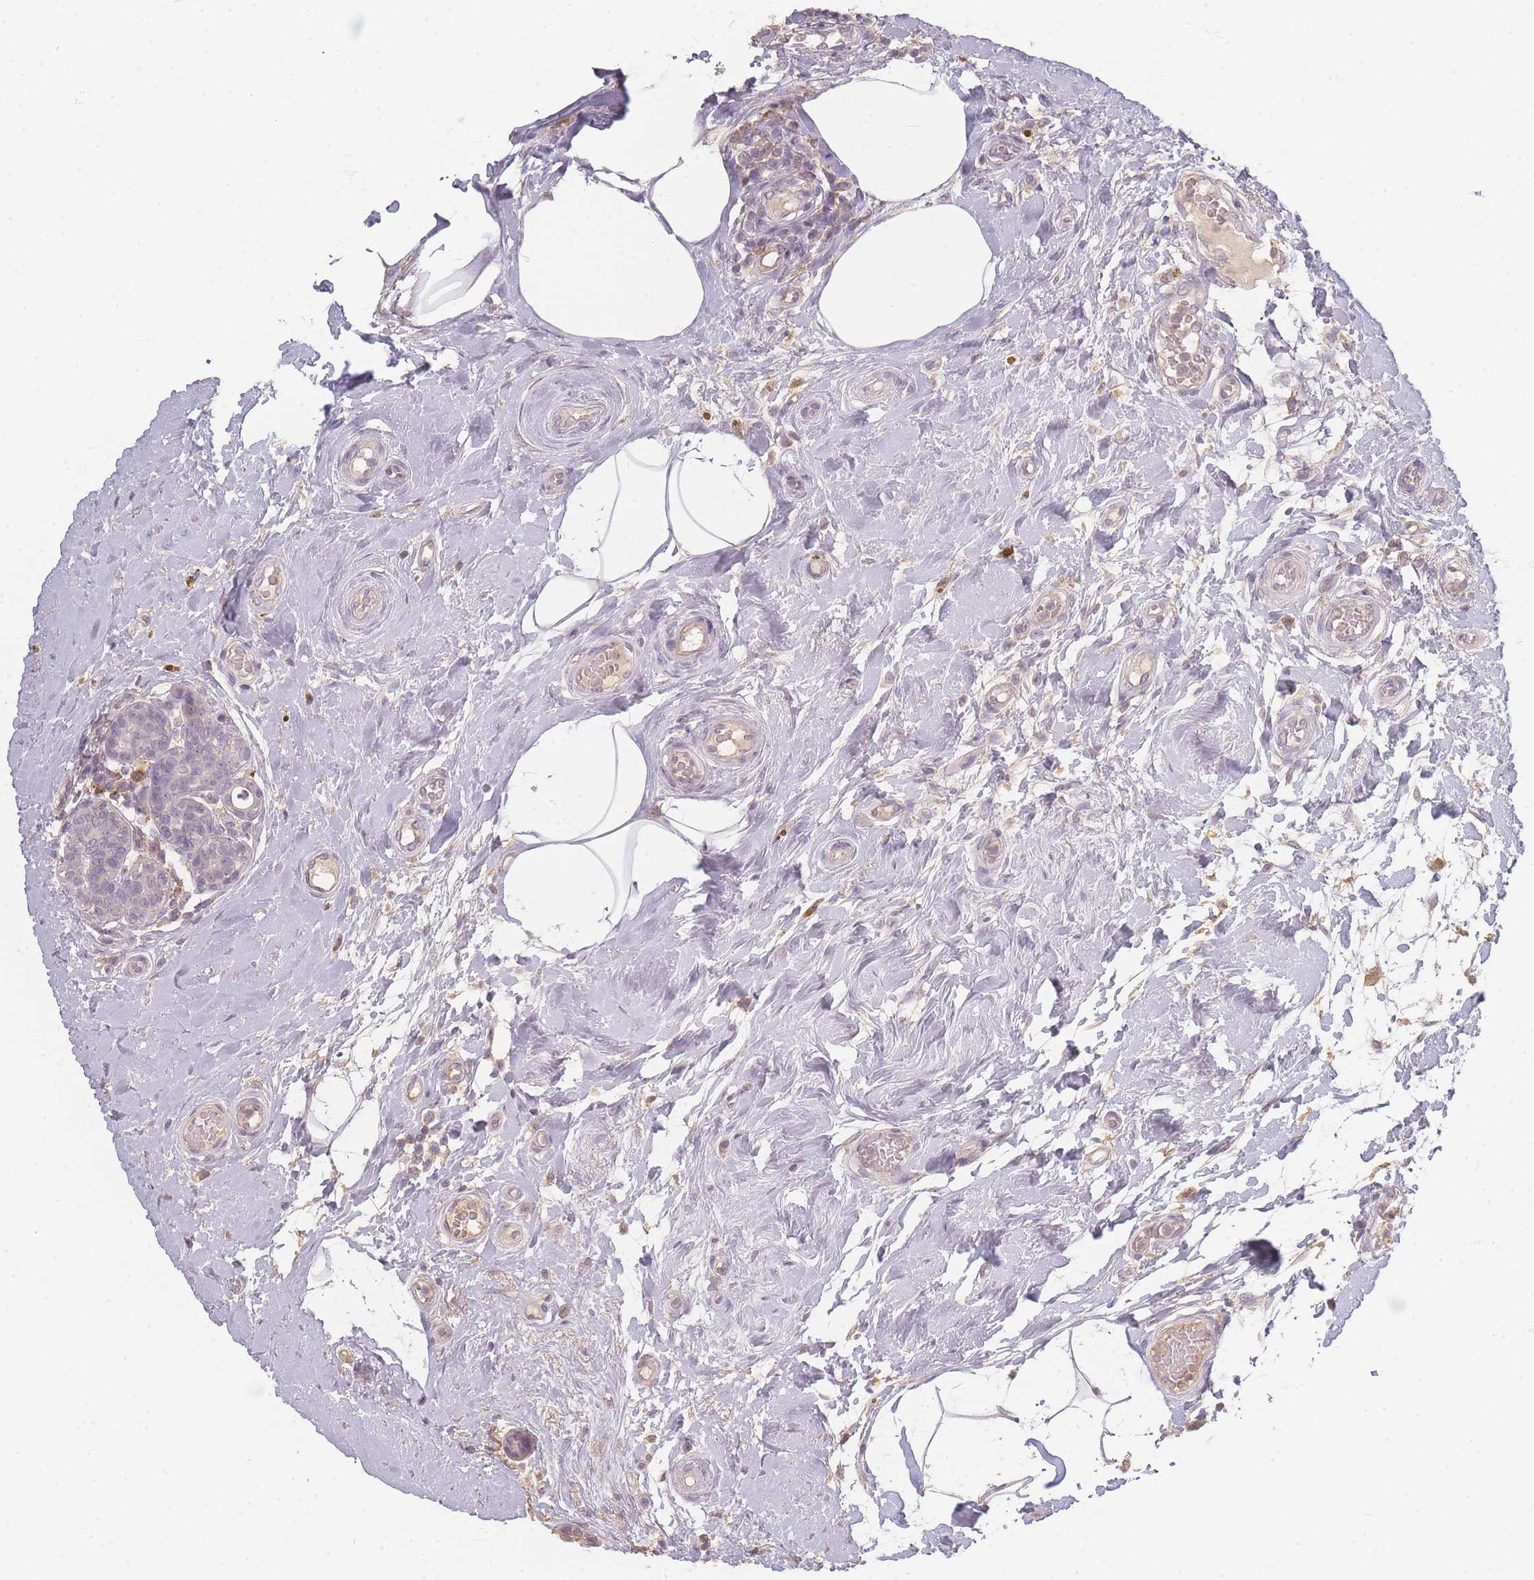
{"staining": {"intensity": "weak", "quantity": "<25%", "location": "cytoplasmic/membranous"}, "tissue": "breast cancer", "cell_type": "Tumor cells", "image_type": "cancer", "snomed": [{"axis": "morphology", "description": "Duct carcinoma"}, {"axis": "topography", "description": "Breast"}], "caption": "Image shows no significant protein expression in tumor cells of intraductal carcinoma (breast).", "gene": "RFTN1", "patient": {"sex": "female", "age": 73}}